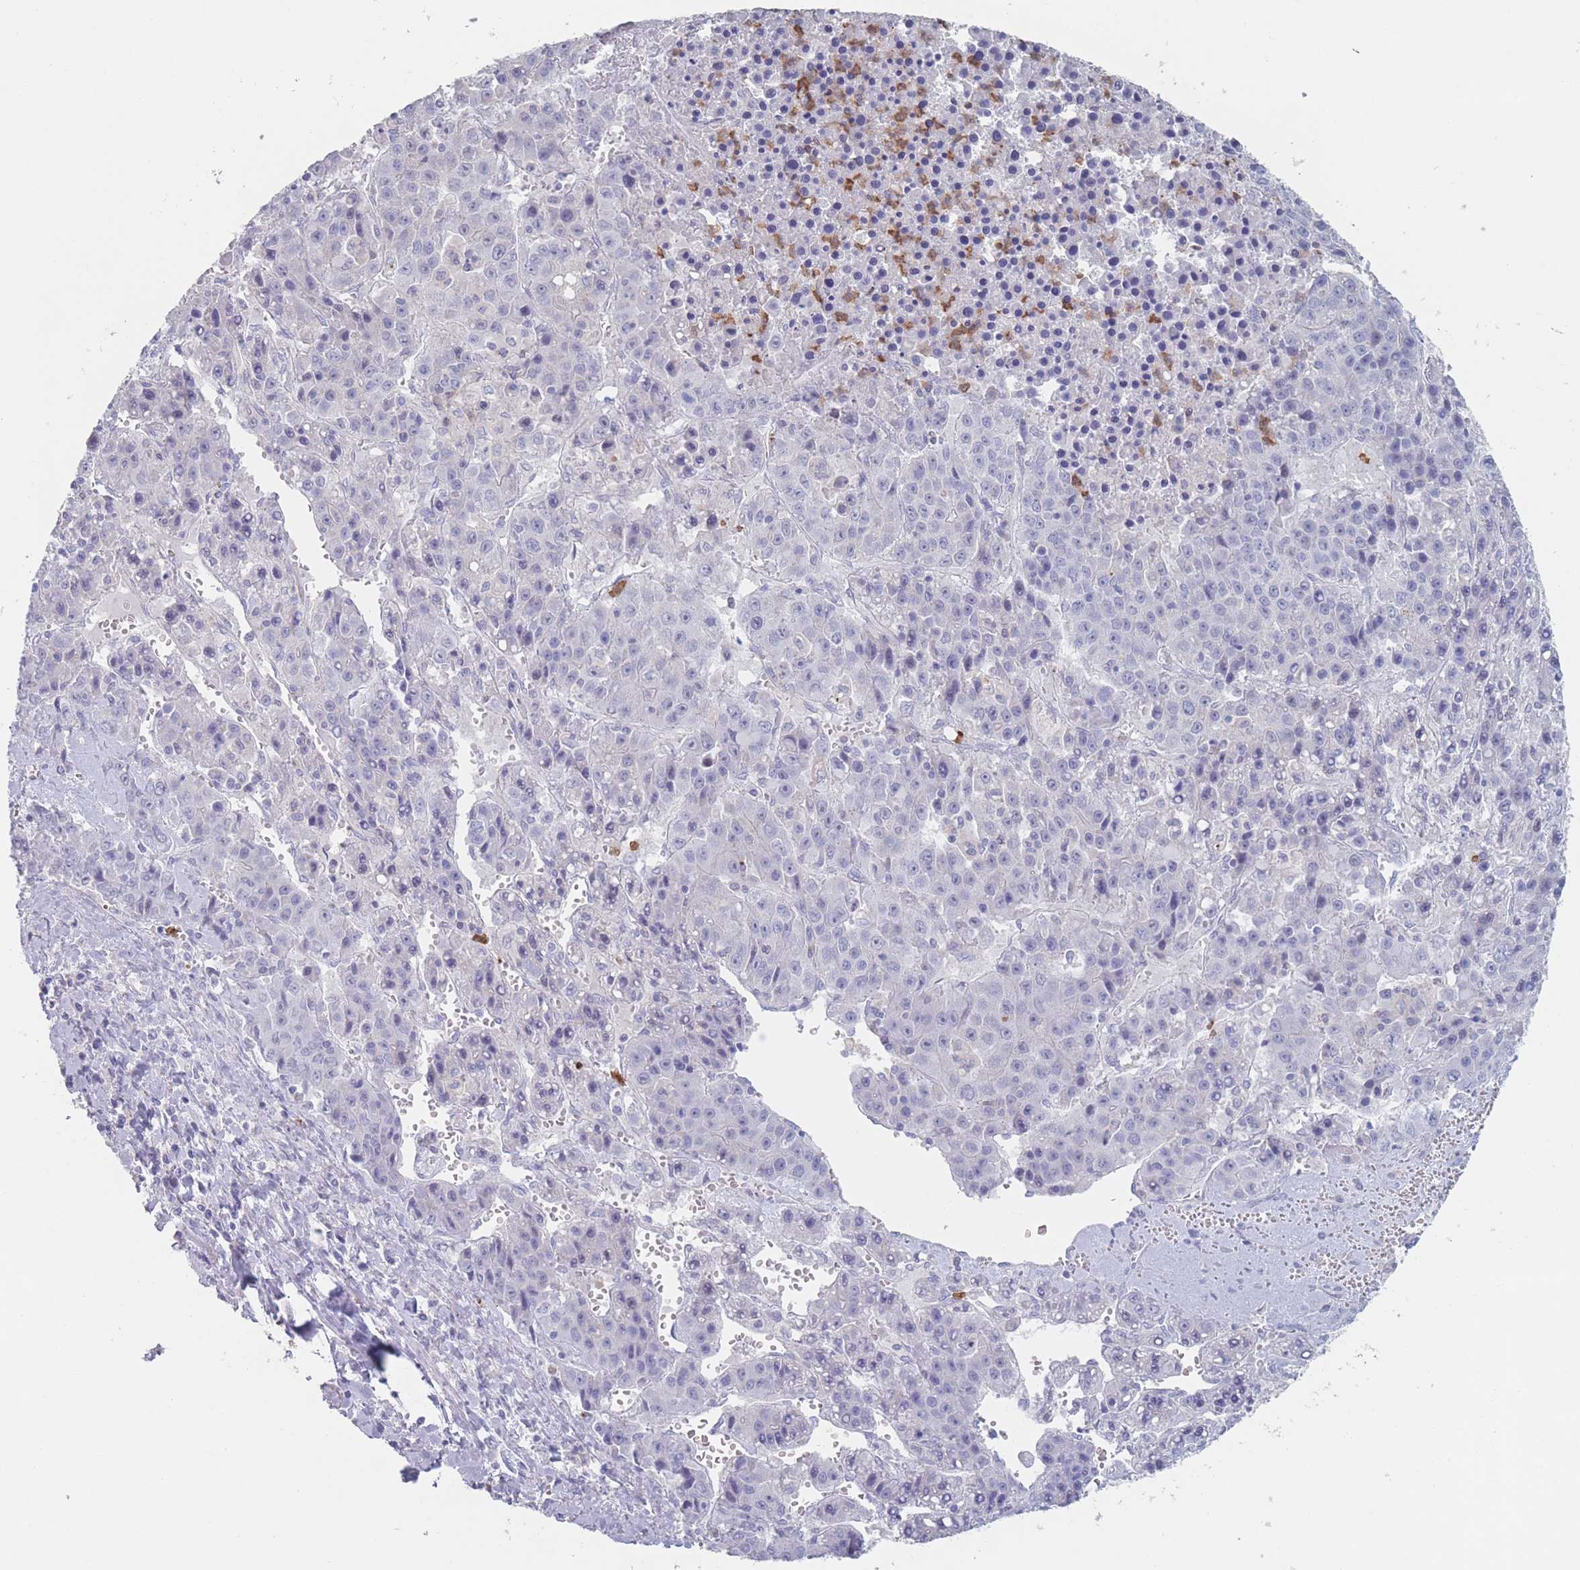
{"staining": {"intensity": "negative", "quantity": "none", "location": "none"}, "tissue": "liver cancer", "cell_type": "Tumor cells", "image_type": "cancer", "snomed": [{"axis": "morphology", "description": "Carcinoma, Hepatocellular, NOS"}, {"axis": "topography", "description": "Liver"}], "caption": "Tumor cells are negative for protein expression in human liver cancer (hepatocellular carcinoma).", "gene": "ATP1A3", "patient": {"sex": "female", "age": 53}}